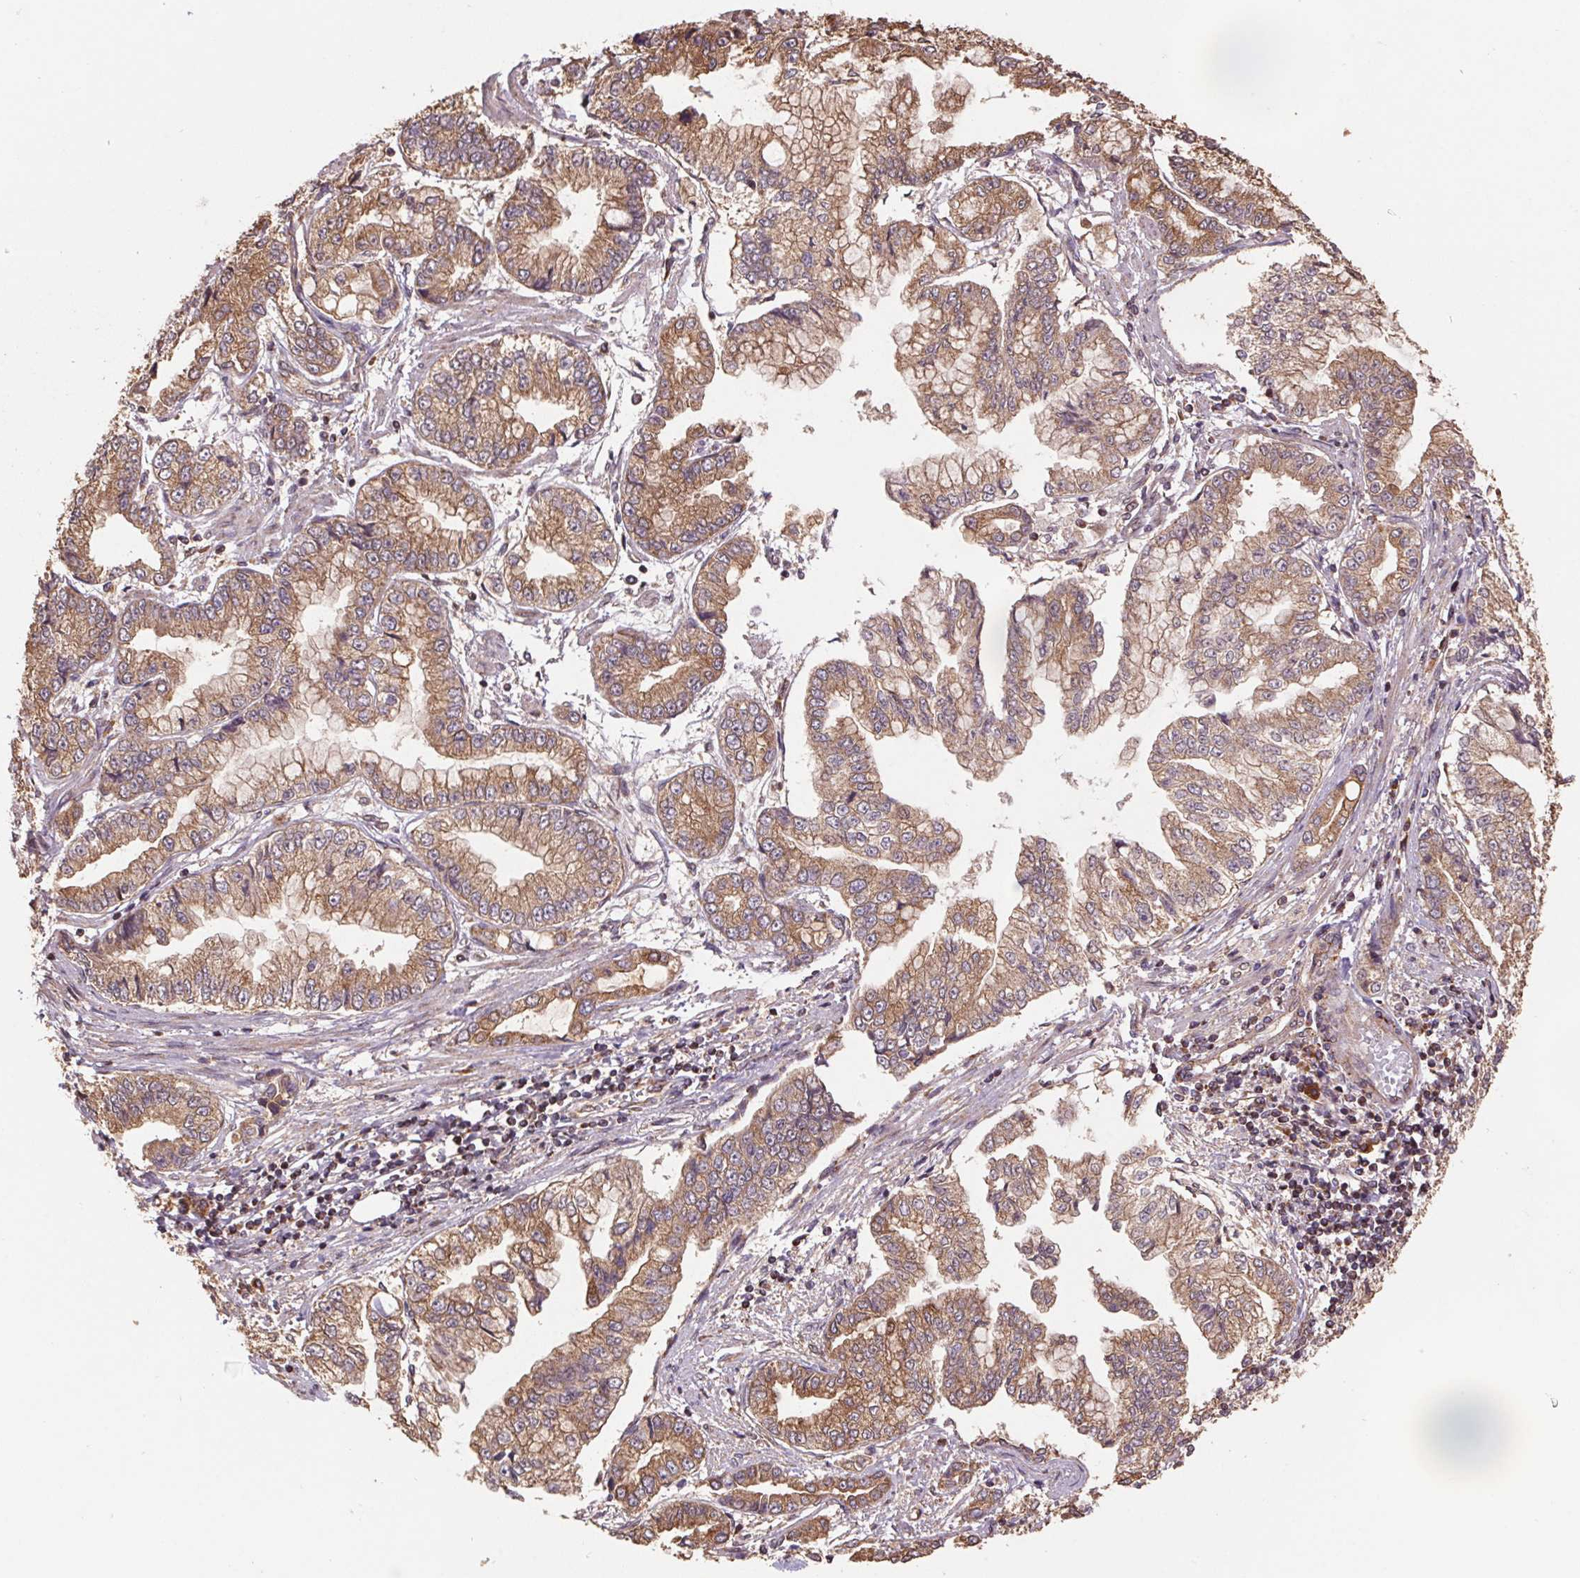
{"staining": {"intensity": "moderate", "quantity": ">75%", "location": "cytoplasmic/membranous"}, "tissue": "stomach cancer", "cell_type": "Tumor cells", "image_type": "cancer", "snomed": [{"axis": "morphology", "description": "Adenocarcinoma, NOS"}, {"axis": "topography", "description": "Stomach, upper"}], "caption": "The immunohistochemical stain shows moderate cytoplasmic/membranous staining in tumor cells of stomach cancer tissue.", "gene": "PDHA1", "patient": {"sex": "female", "age": 74}}